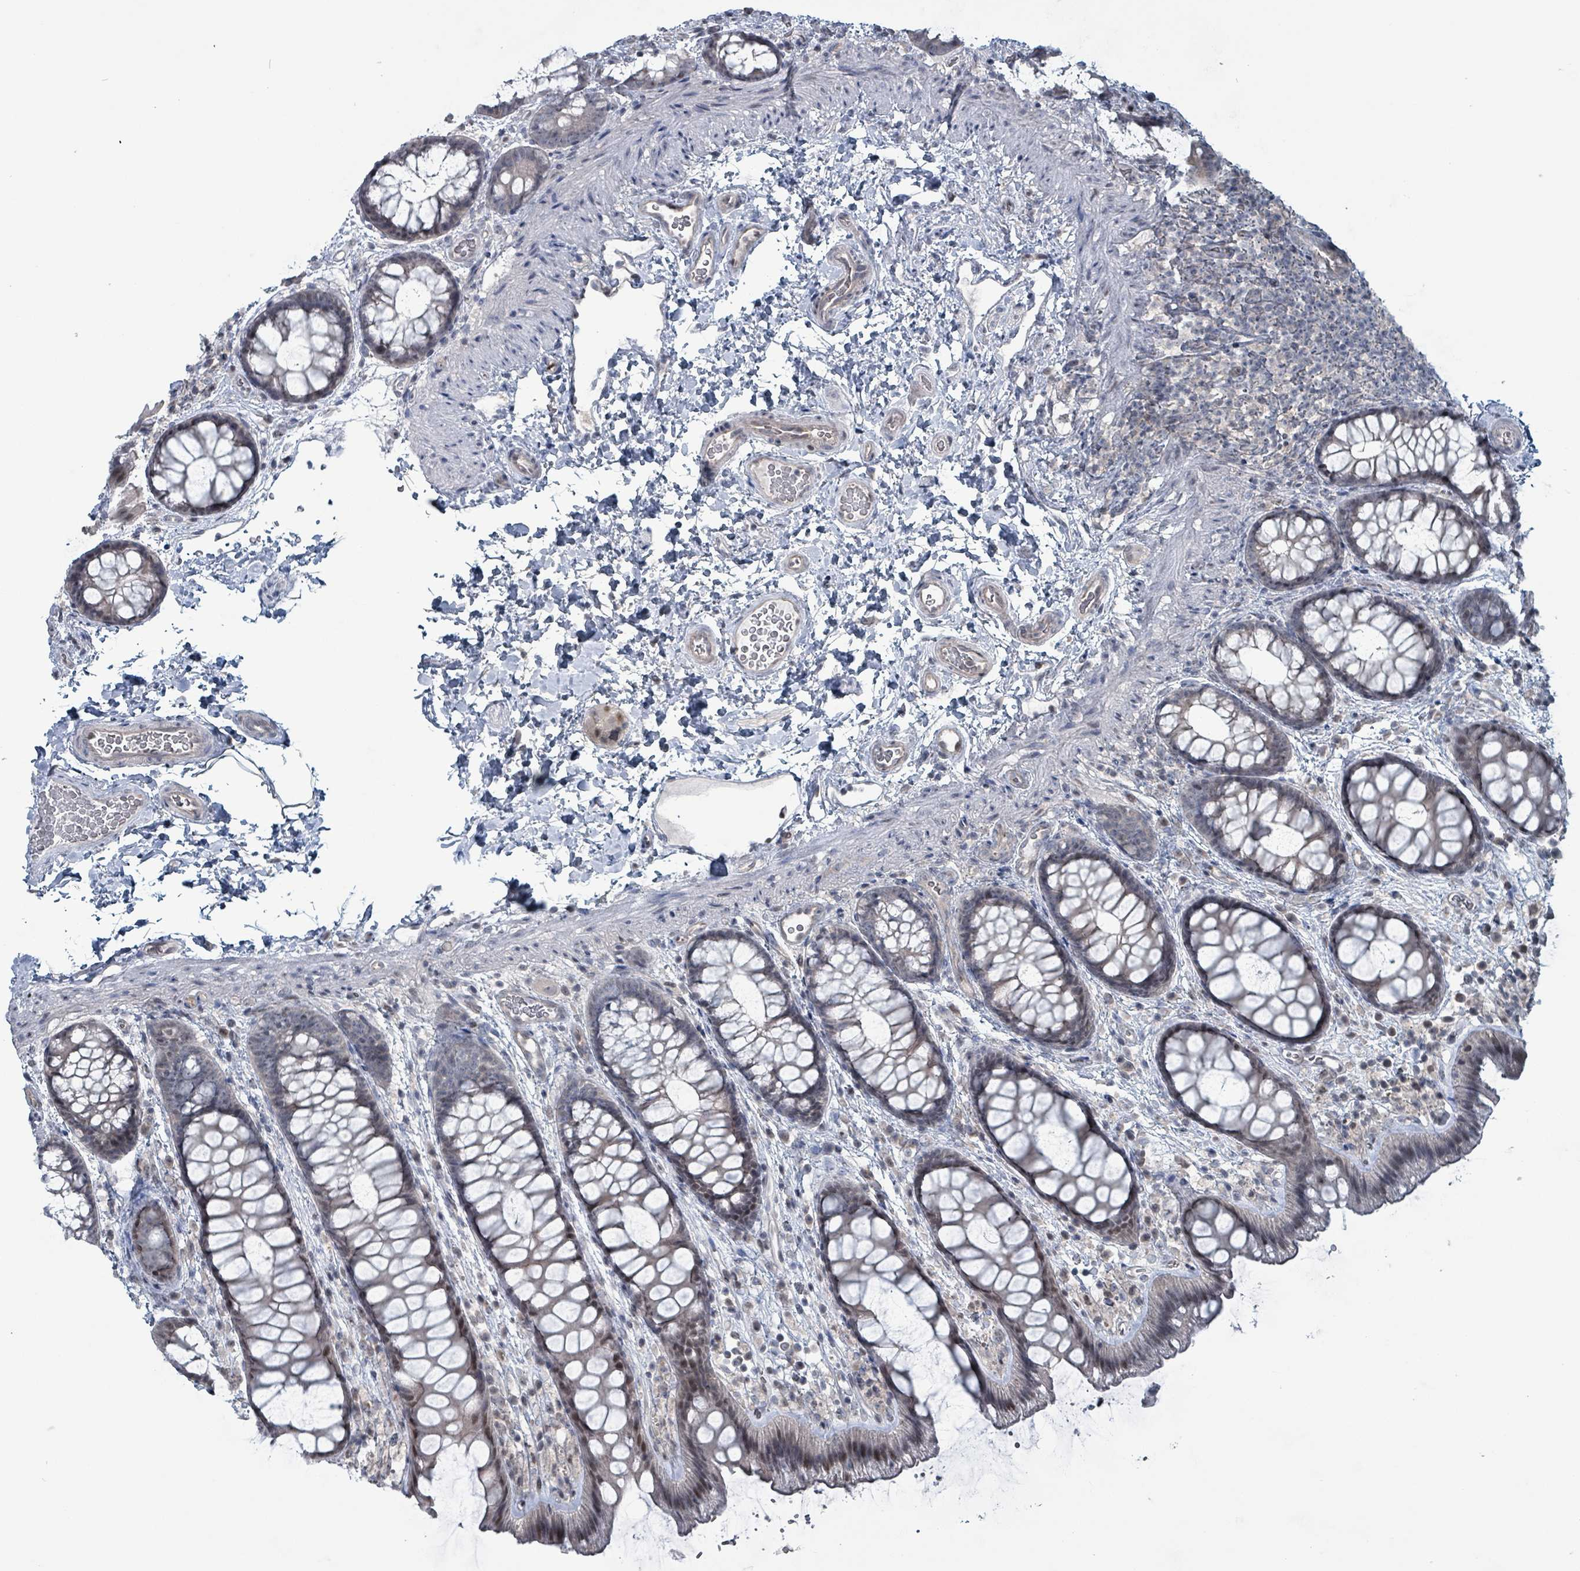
{"staining": {"intensity": "negative", "quantity": "none", "location": "none"}, "tissue": "colon", "cell_type": "Endothelial cells", "image_type": "normal", "snomed": [{"axis": "morphology", "description": "Normal tissue, NOS"}, {"axis": "topography", "description": "Colon"}], "caption": "Photomicrograph shows no significant protein expression in endothelial cells of benign colon.", "gene": "BIVM", "patient": {"sex": "male", "age": 46}}